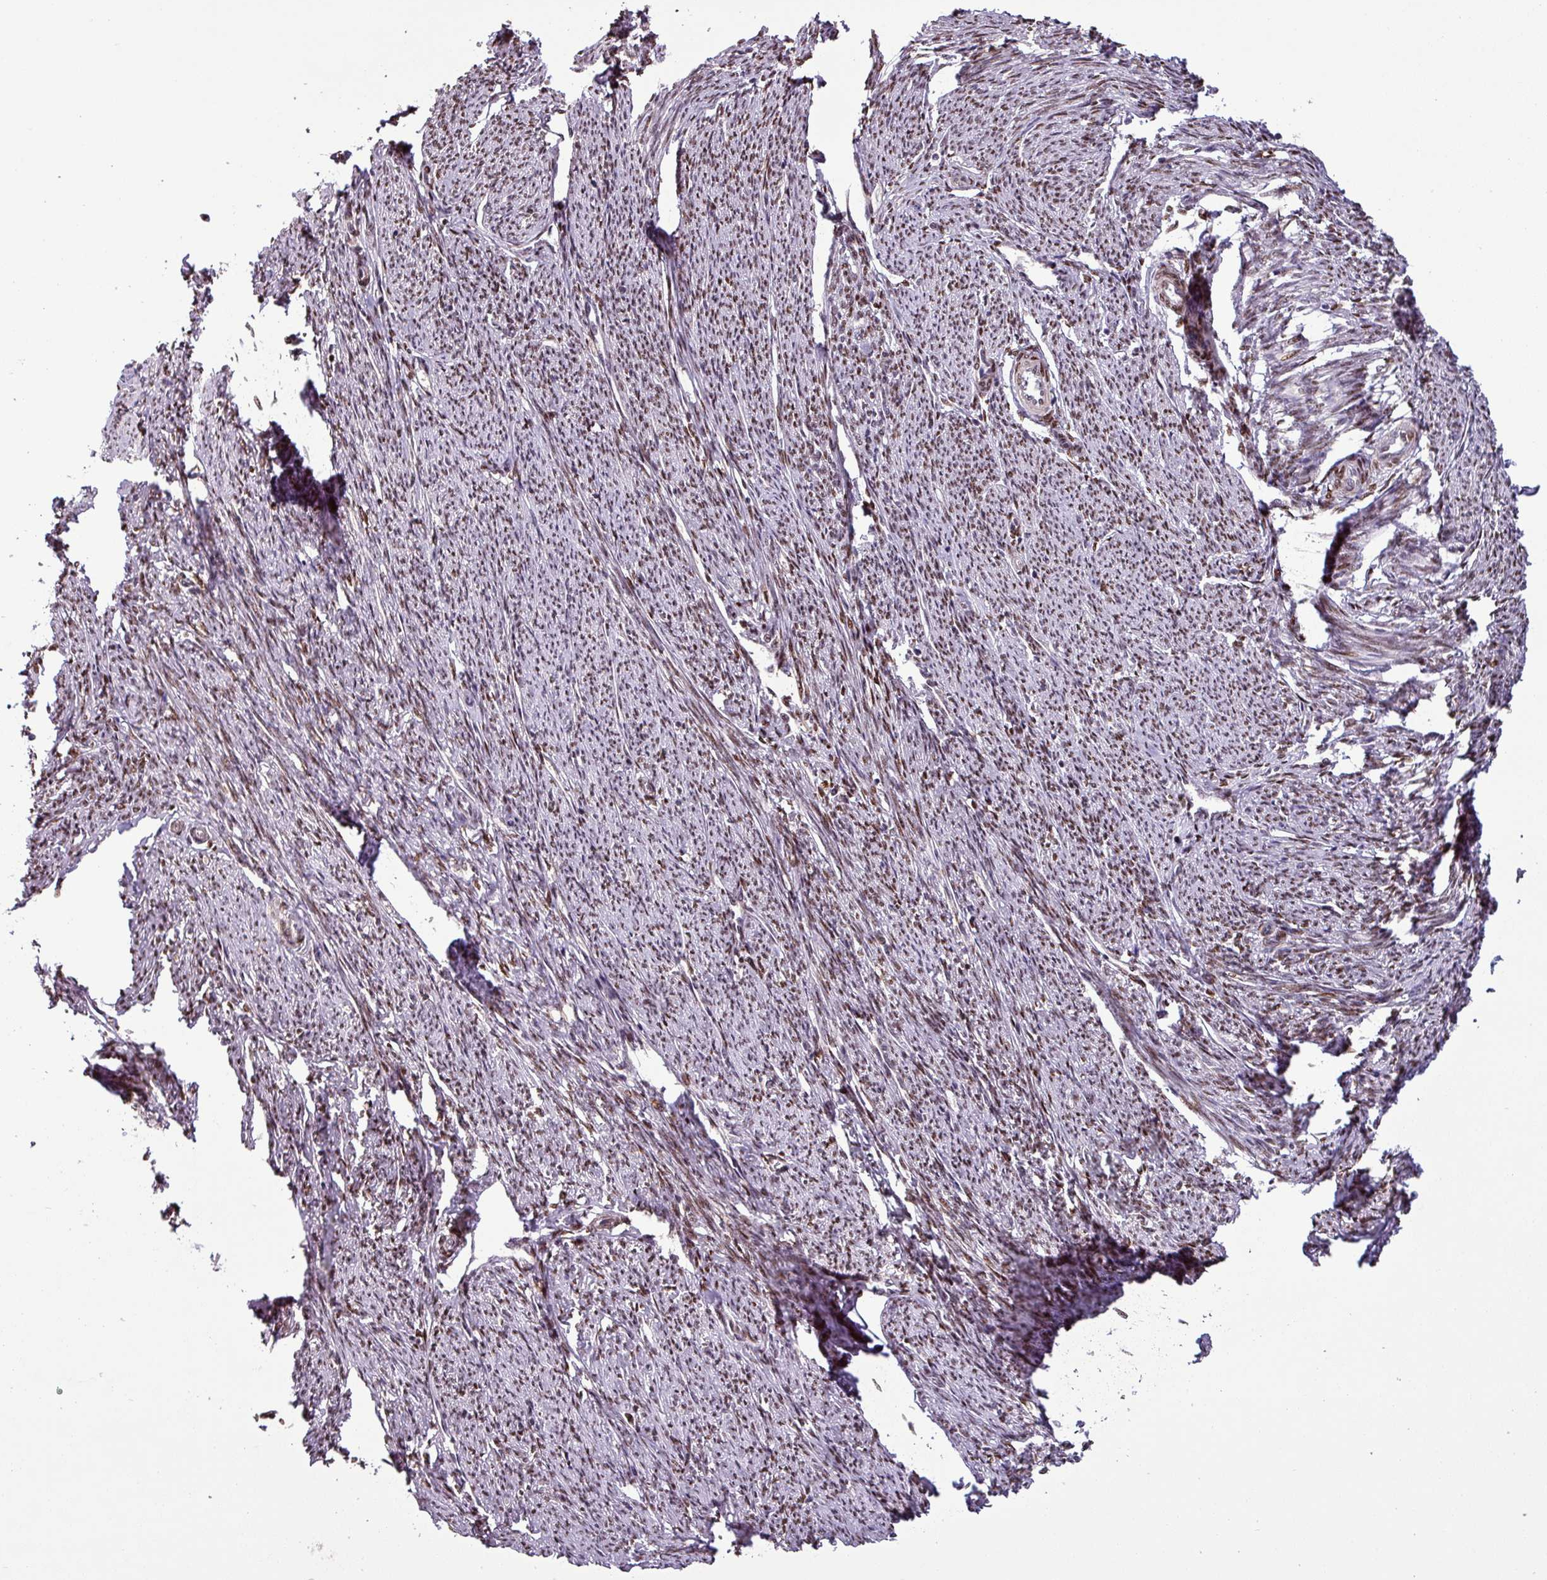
{"staining": {"intensity": "strong", "quantity": ">75%", "location": "nuclear"}, "tissue": "smooth muscle", "cell_type": "Smooth muscle cells", "image_type": "normal", "snomed": [{"axis": "morphology", "description": "Normal tissue, NOS"}, {"axis": "topography", "description": "Smooth muscle"}, {"axis": "topography", "description": "Uterus"}], "caption": "Smooth muscle stained for a protein (brown) reveals strong nuclear positive positivity in approximately >75% of smooth muscle cells.", "gene": "IRF2BPL", "patient": {"sex": "female", "age": 59}}